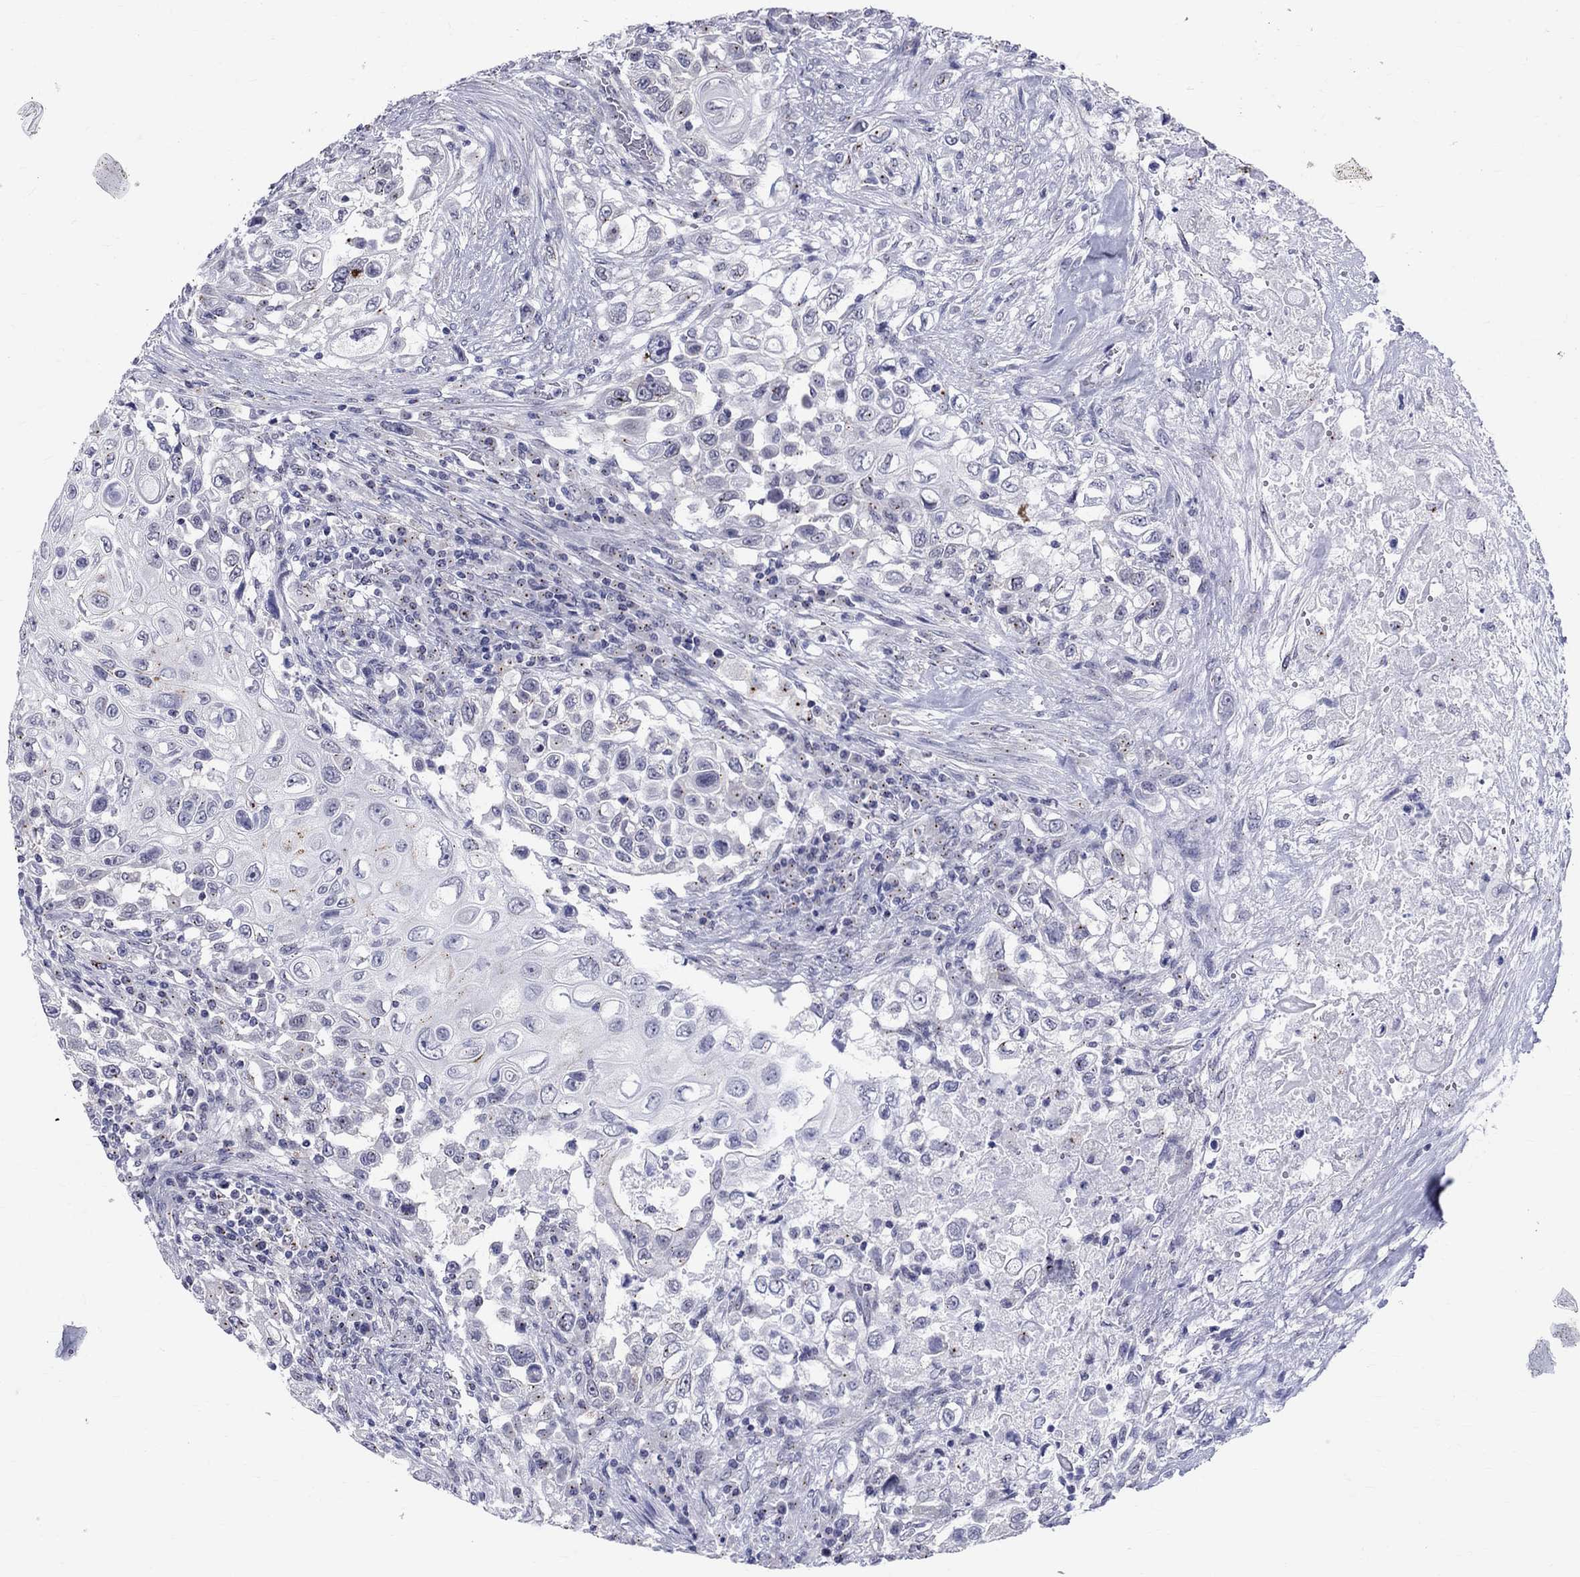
{"staining": {"intensity": "negative", "quantity": "none", "location": "none"}, "tissue": "urothelial cancer", "cell_type": "Tumor cells", "image_type": "cancer", "snomed": [{"axis": "morphology", "description": "Urothelial carcinoma, High grade"}, {"axis": "topography", "description": "Urinary bladder"}], "caption": "Immunohistochemical staining of human urothelial carcinoma (high-grade) exhibits no significant expression in tumor cells.", "gene": "CEP43", "patient": {"sex": "female", "age": 56}}